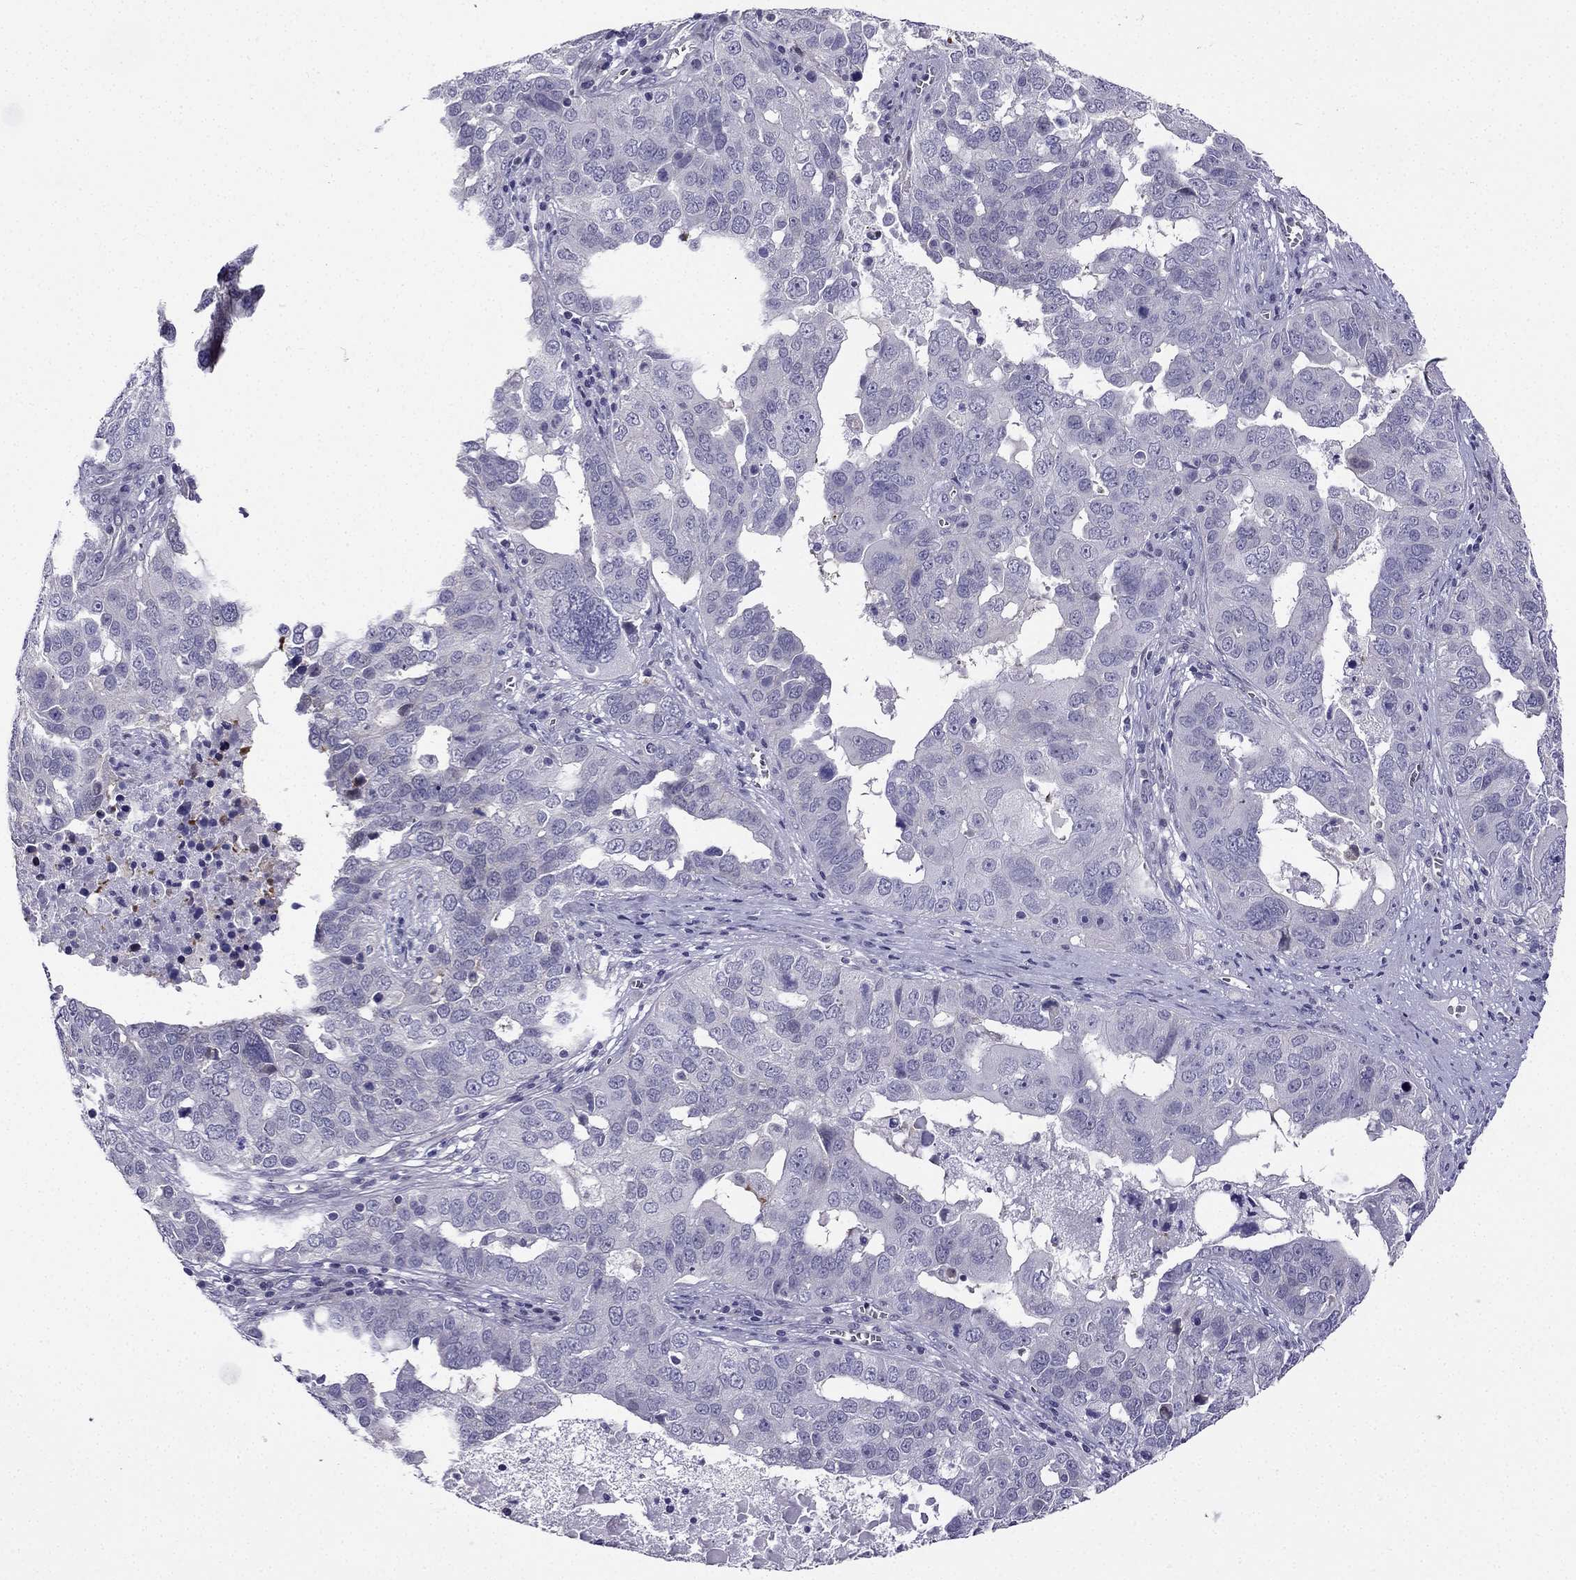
{"staining": {"intensity": "negative", "quantity": "none", "location": "none"}, "tissue": "ovarian cancer", "cell_type": "Tumor cells", "image_type": "cancer", "snomed": [{"axis": "morphology", "description": "Carcinoma, endometroid"}, {"axis": "topography", "description": "Soft tissue"}, {"axis": "topography", "description": "Ovary"}], "caption": "Ovarian cancer (endometroid carcinoma) stained for a protein using immunohistochemistry (IHC) exhibits no staining tumor cells.", "gene": "KCNJ10", "patient": {"sex": "female", "age": 52}}